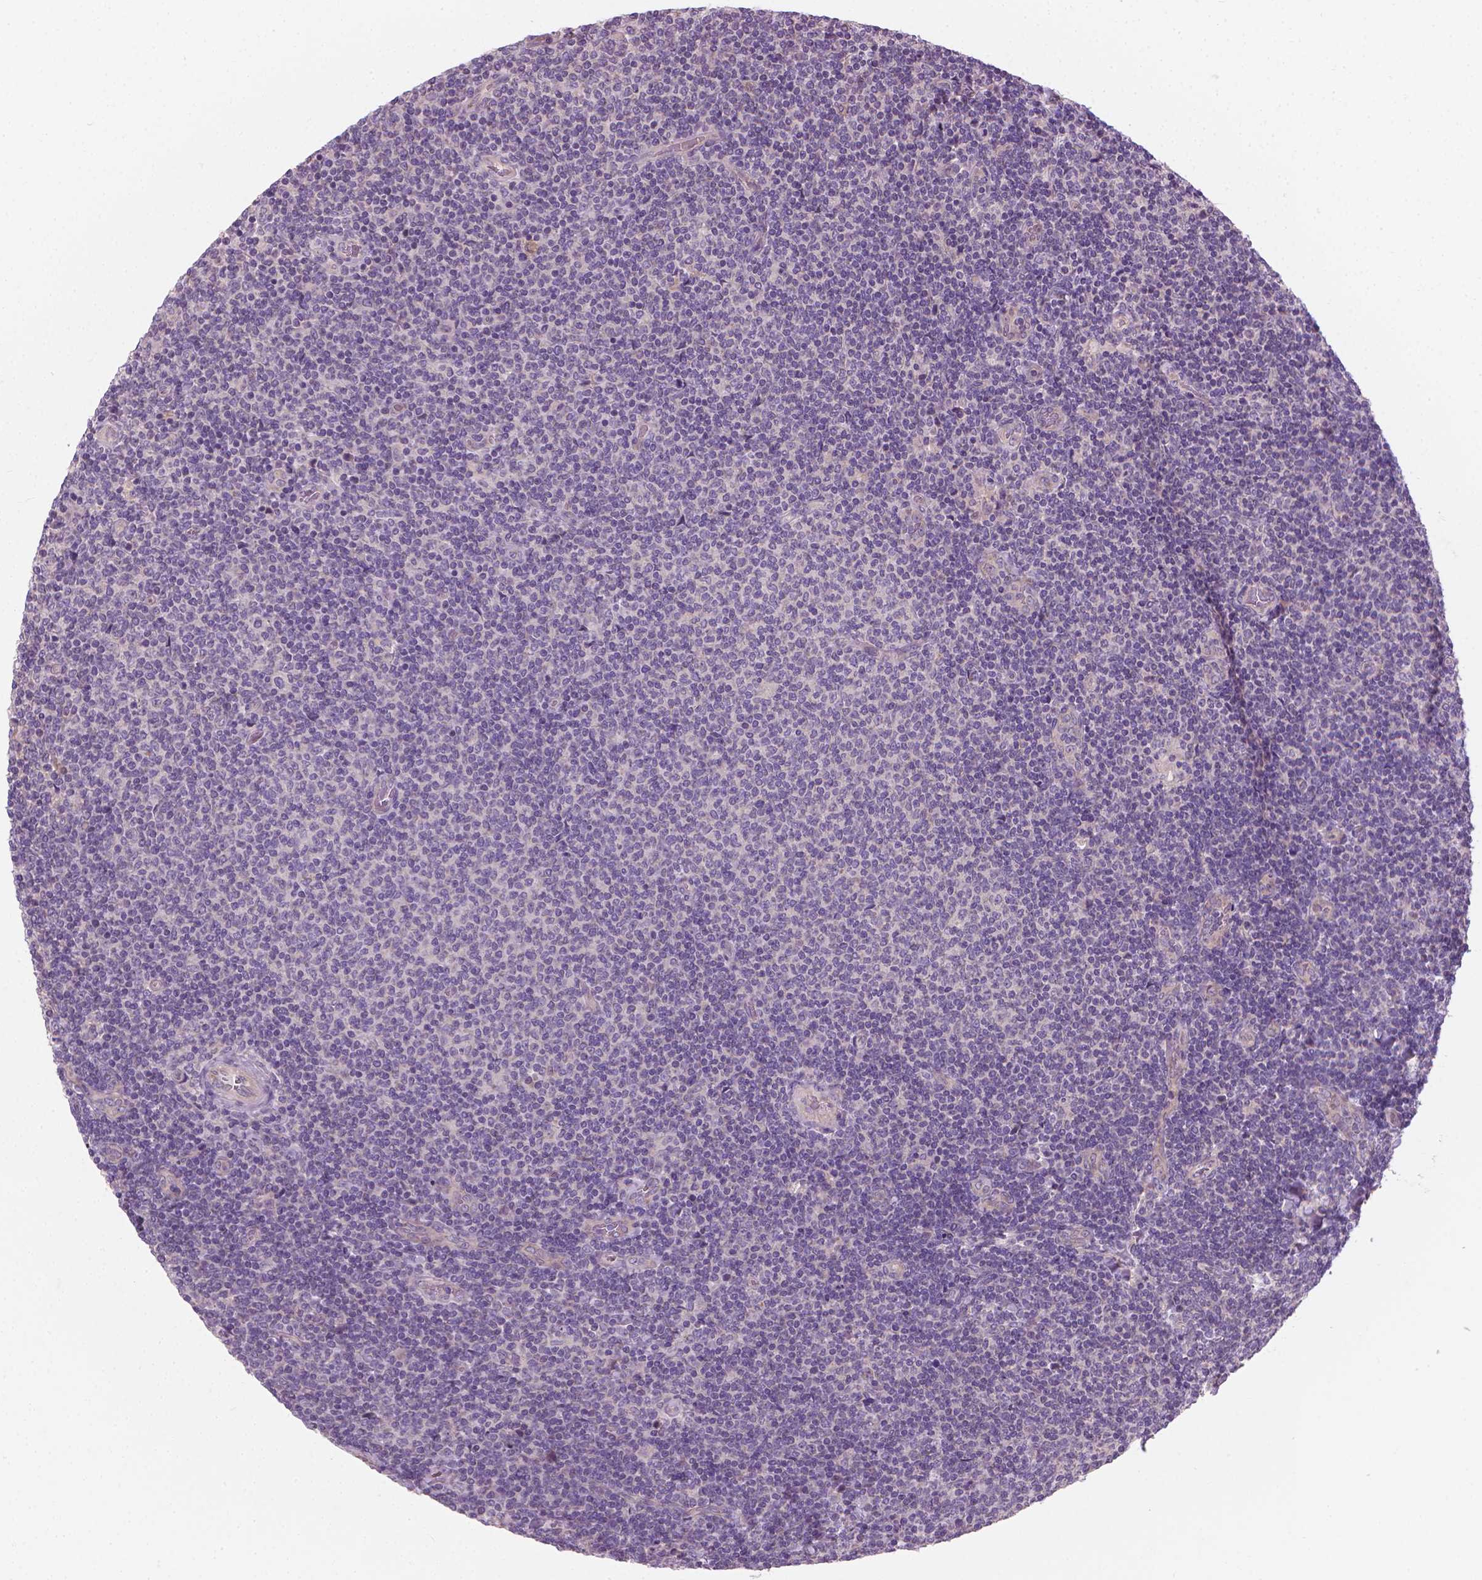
{"staining": {"intensity": "negative", "quantity": "none", "location": "none"}, "tissue": "lymphoma", "cell_type": "Tumor cells", "image_type": "cancer", "snomed": [{"axis": "morphology", "description": "Malignant lymphoma, non-Hodgkin's type, Low grade"}, {"axis": "topography", "description": "Lymph node"}], "caption": "Tumor cells are negative for brown protein staining in lymphoma. (Stains: DAB immunohistochemistry with hematoxylin counter stain, Microscopy: brightfield microscopy at high magnification).", "gene": "RIIAD1", "patient": {"sex": "male", "age": 52}}